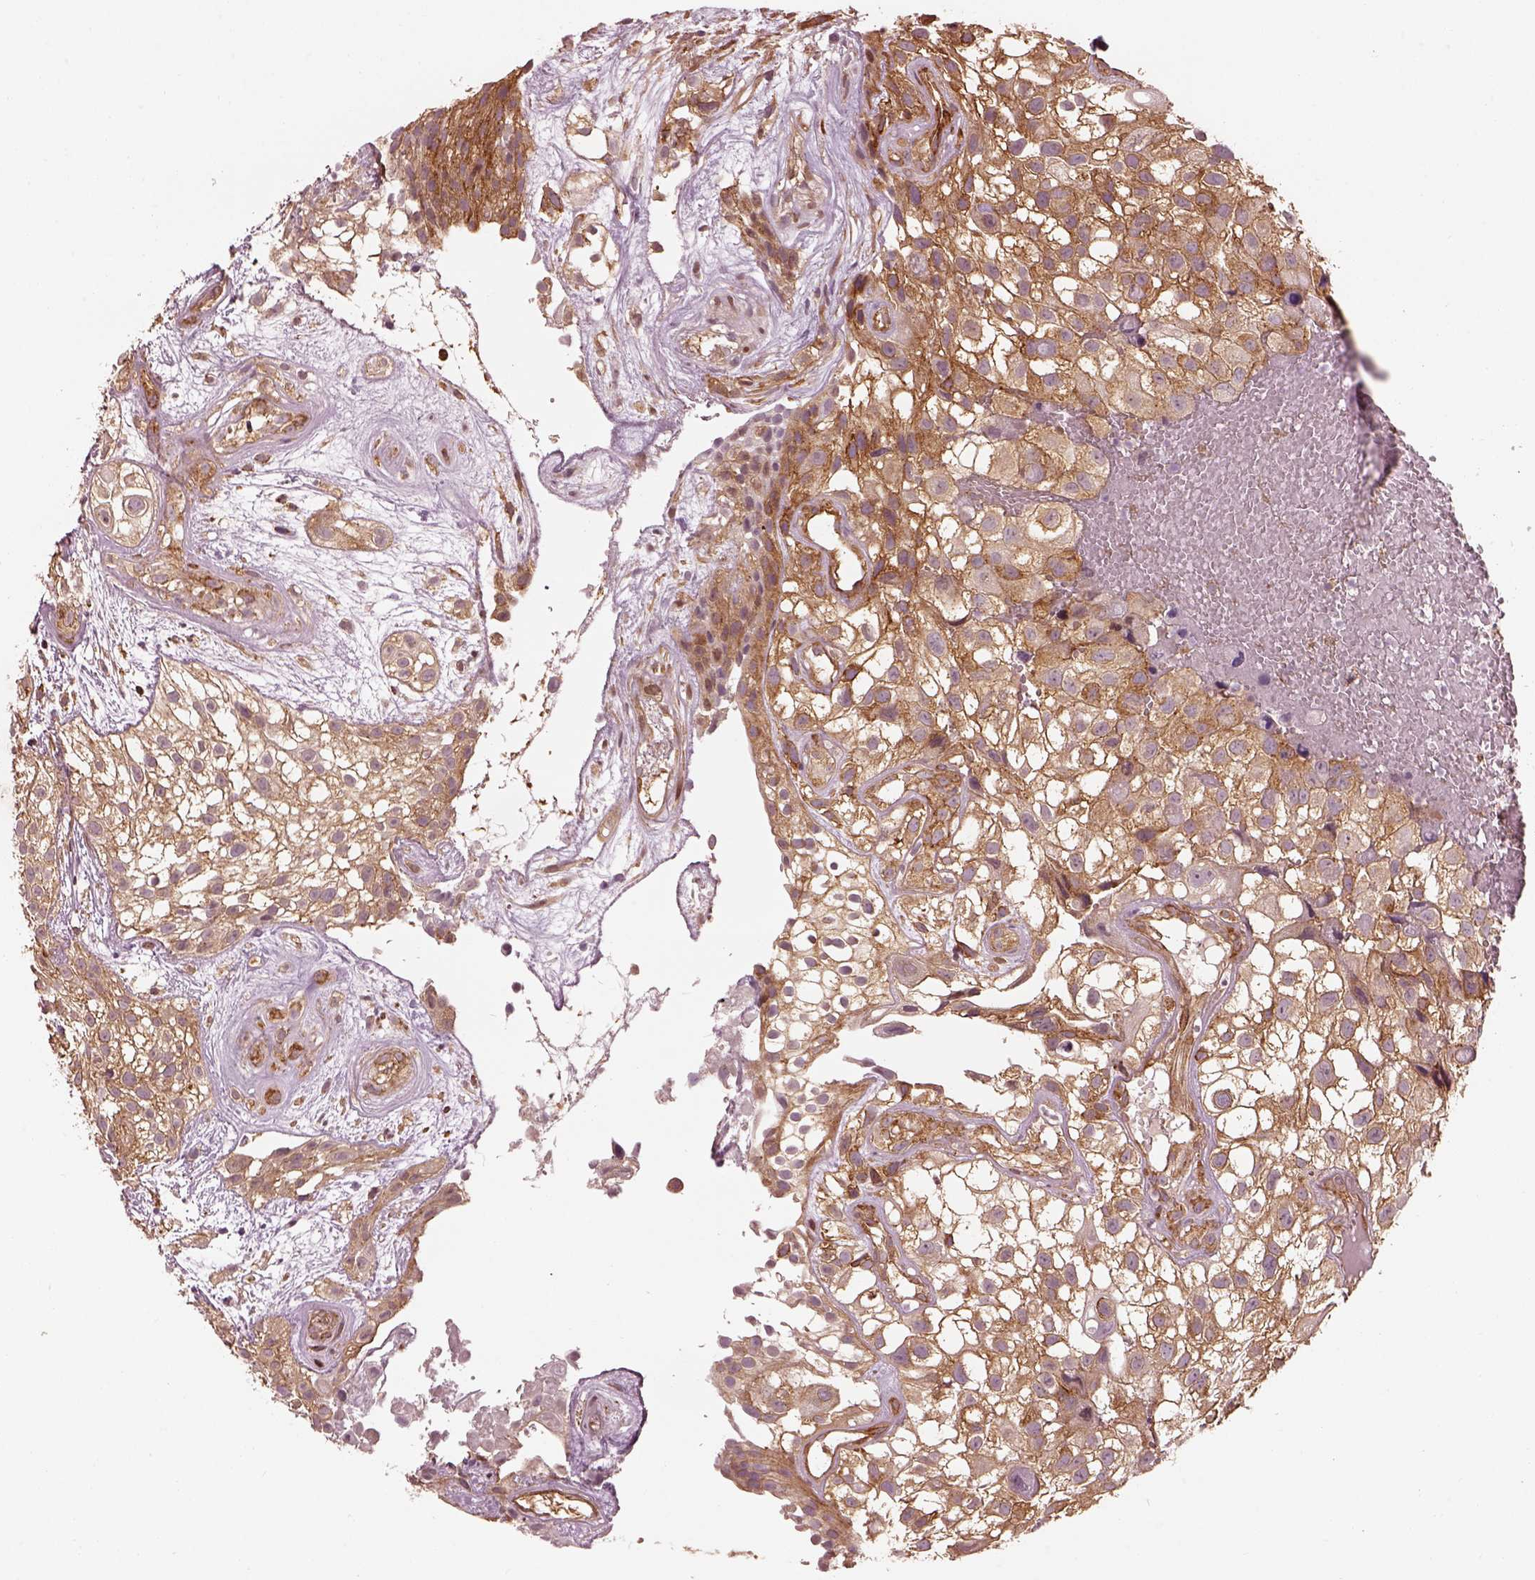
{"staining": {"intensity": "moderate", "quantity": ">75%", "location": "cytoplasmic/membranous"}, "tissue": "urothelial cancer", "cell_type": "Tumor cells", "image_type": "cancer", "snomed": [{"axis": "morphology", "description": "Urothelial carcinoma, High grade"}, {"axis": "topography", "description": "Urinary bladder"}], "caption": "Urothelial carcinoma (high-grade) tissue demonstrates moderate cytoplasmic/membranous expression in about >75% of tumor cells Immunohistochemistry (ihc) stains the protein in brown and the nuclei are stained blue.", "gene": "LSM14A", "patient": {"sex": "male", "age": 56}}